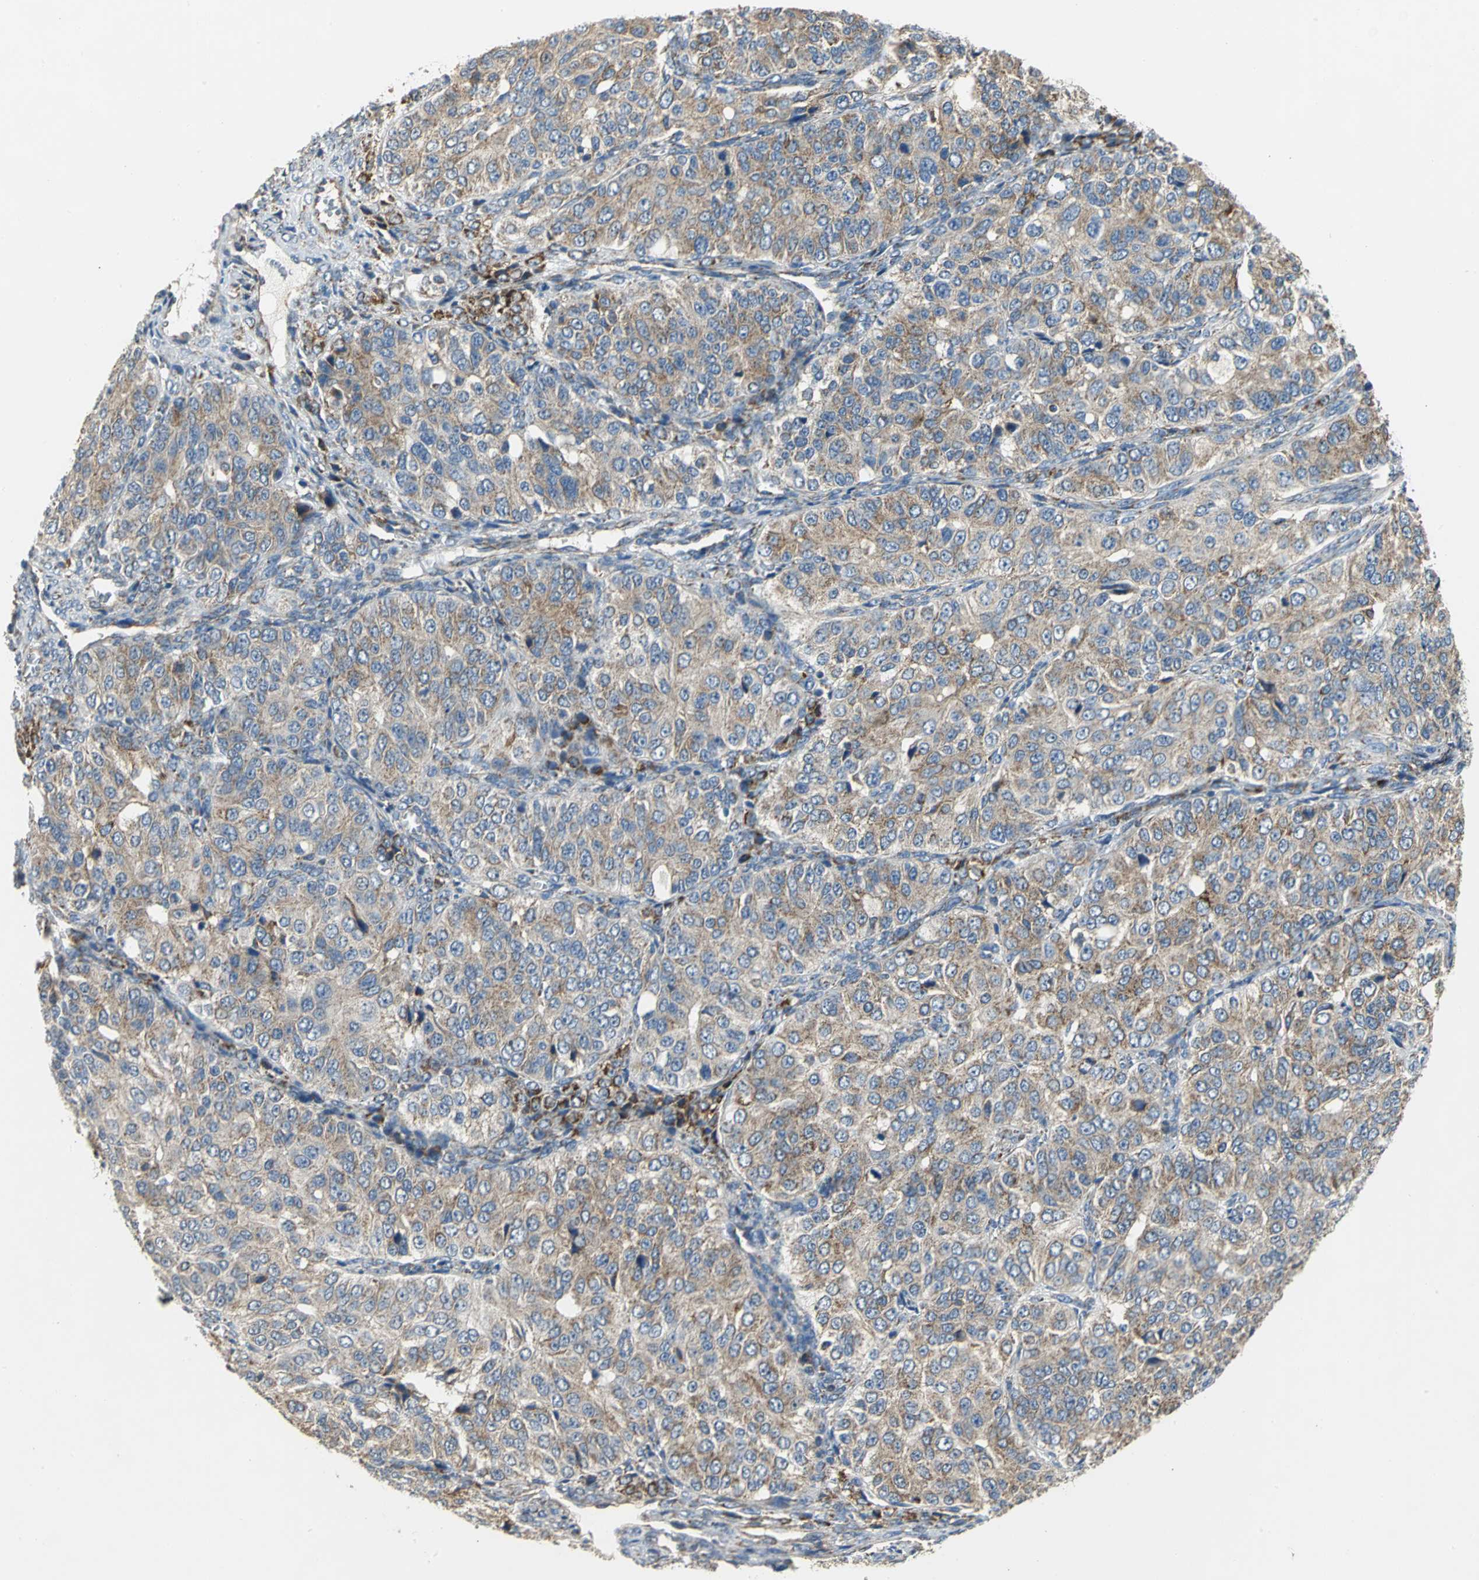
{"staining": {"intensity": "weak", "quantity": ">75%", "location": "cytoplasmic/membranous"}, "tissue": "ovarian cancer", "cell_type": "Tumor cells", "image_type": "cancer", "snomed": [{"axis": "morphology", "description": "Carcinoma, endometroid"}, {"axis": "topography", "description": "Ovary"}], "caption": "Ovarian cancer stained for a protein shows weak cytoplasmic/membranous positivity in tumor cells.", "gene": "NDUFB5", "patient": {"sex": "female", "age": 51}}